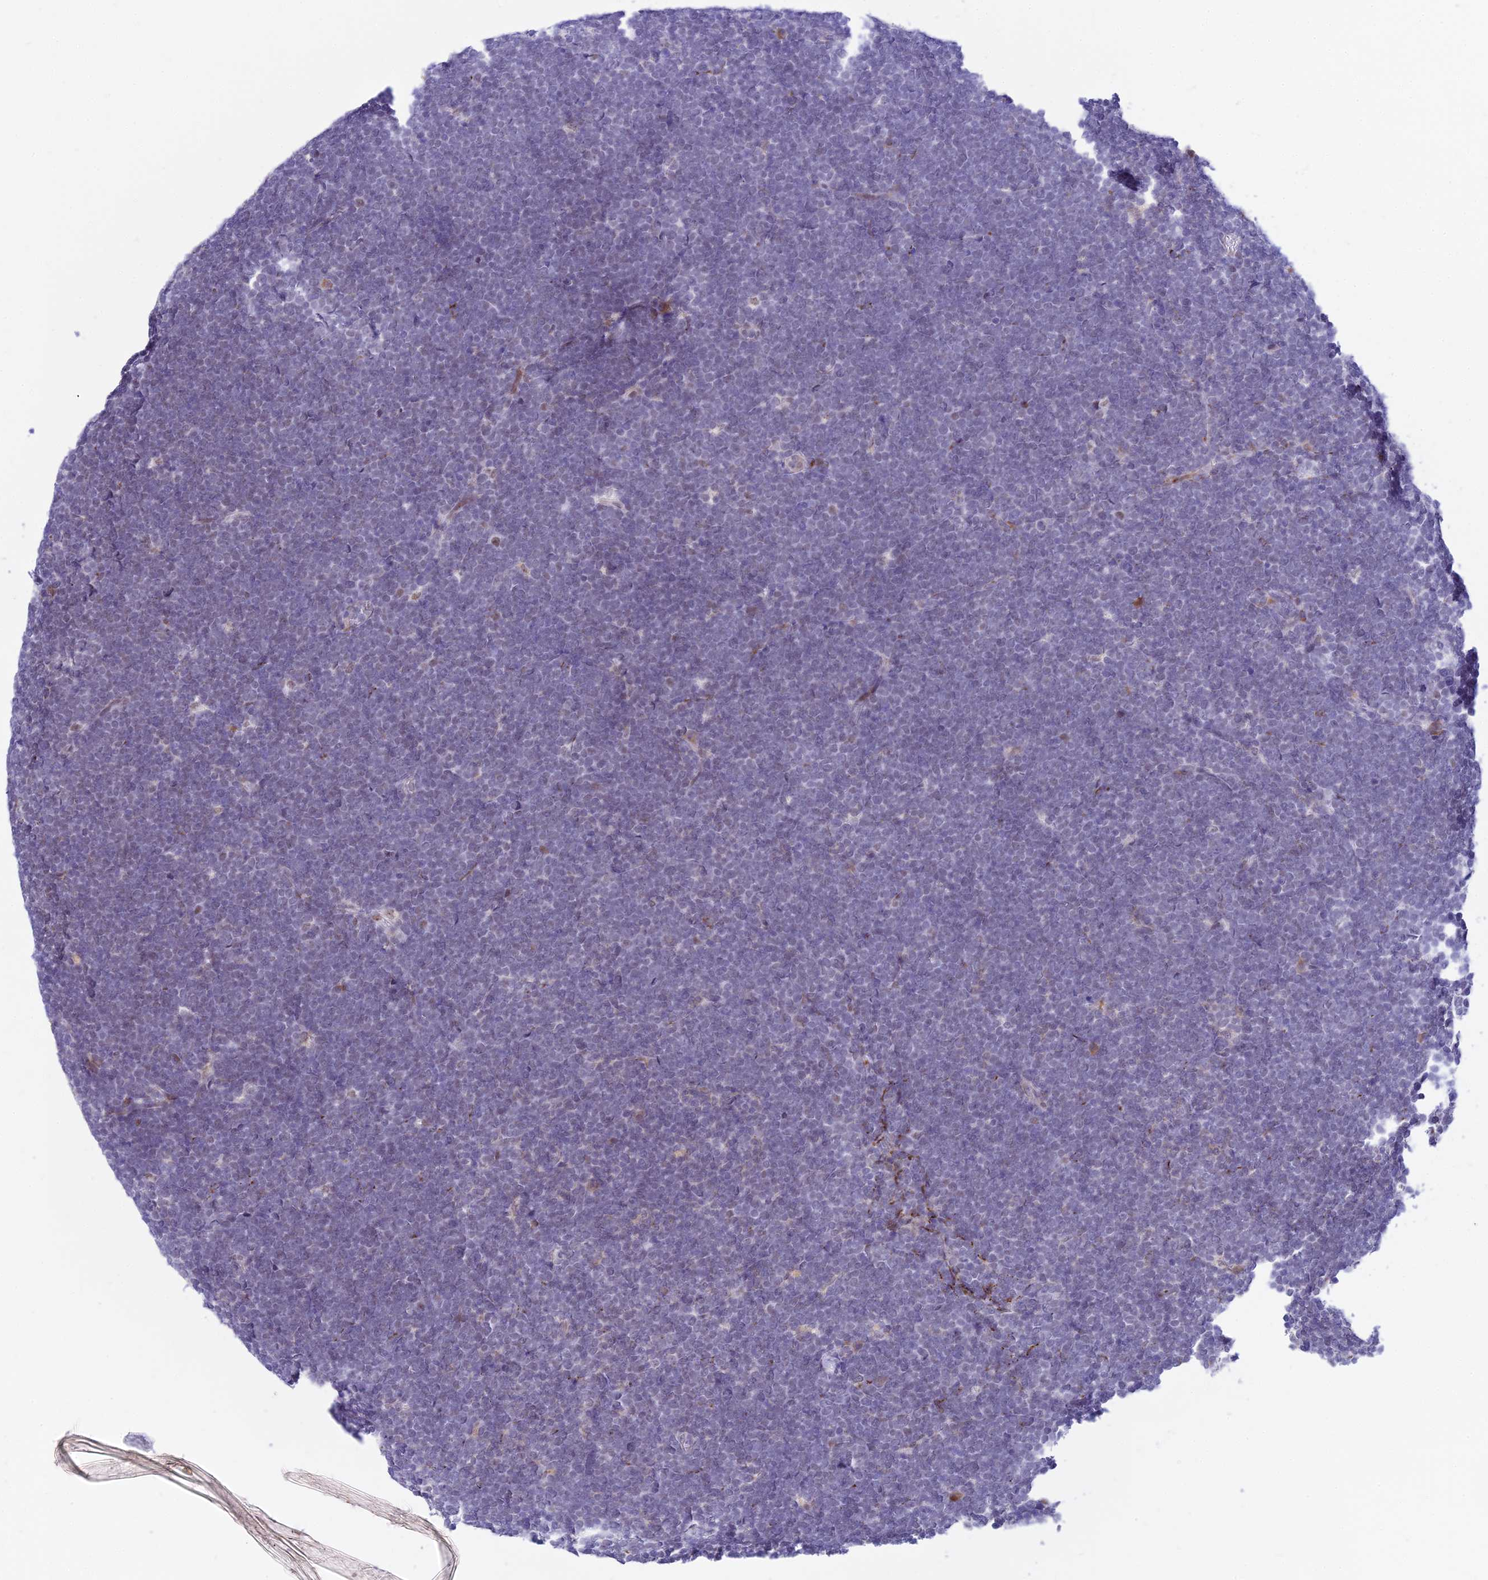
{"staining": {"intensity": "negative", "quantity": "none", "location": "none"}, "tissue": "lymphoma", "cell_type": "Tumor cells", "image_type": "cancer", "snomed": [{"axis": "morphology", "description": "Malignant lymphoma, non-Hodgkin's type, High grade"}, {"axis": "topography", "description": "Lymph node"}], "caption": "Immunohistochemistry micrograph of neoplastic tissue: human high-grade malignant lymphoma, non-Hodgkin's type stained with DAB (3,3'-diaminobenzidine) reveals no significant protein expression in tumor cells. Nuclei are stained in blue.", "gene": "C6orf163", "patient": {"sex": "male", "age": 13}}